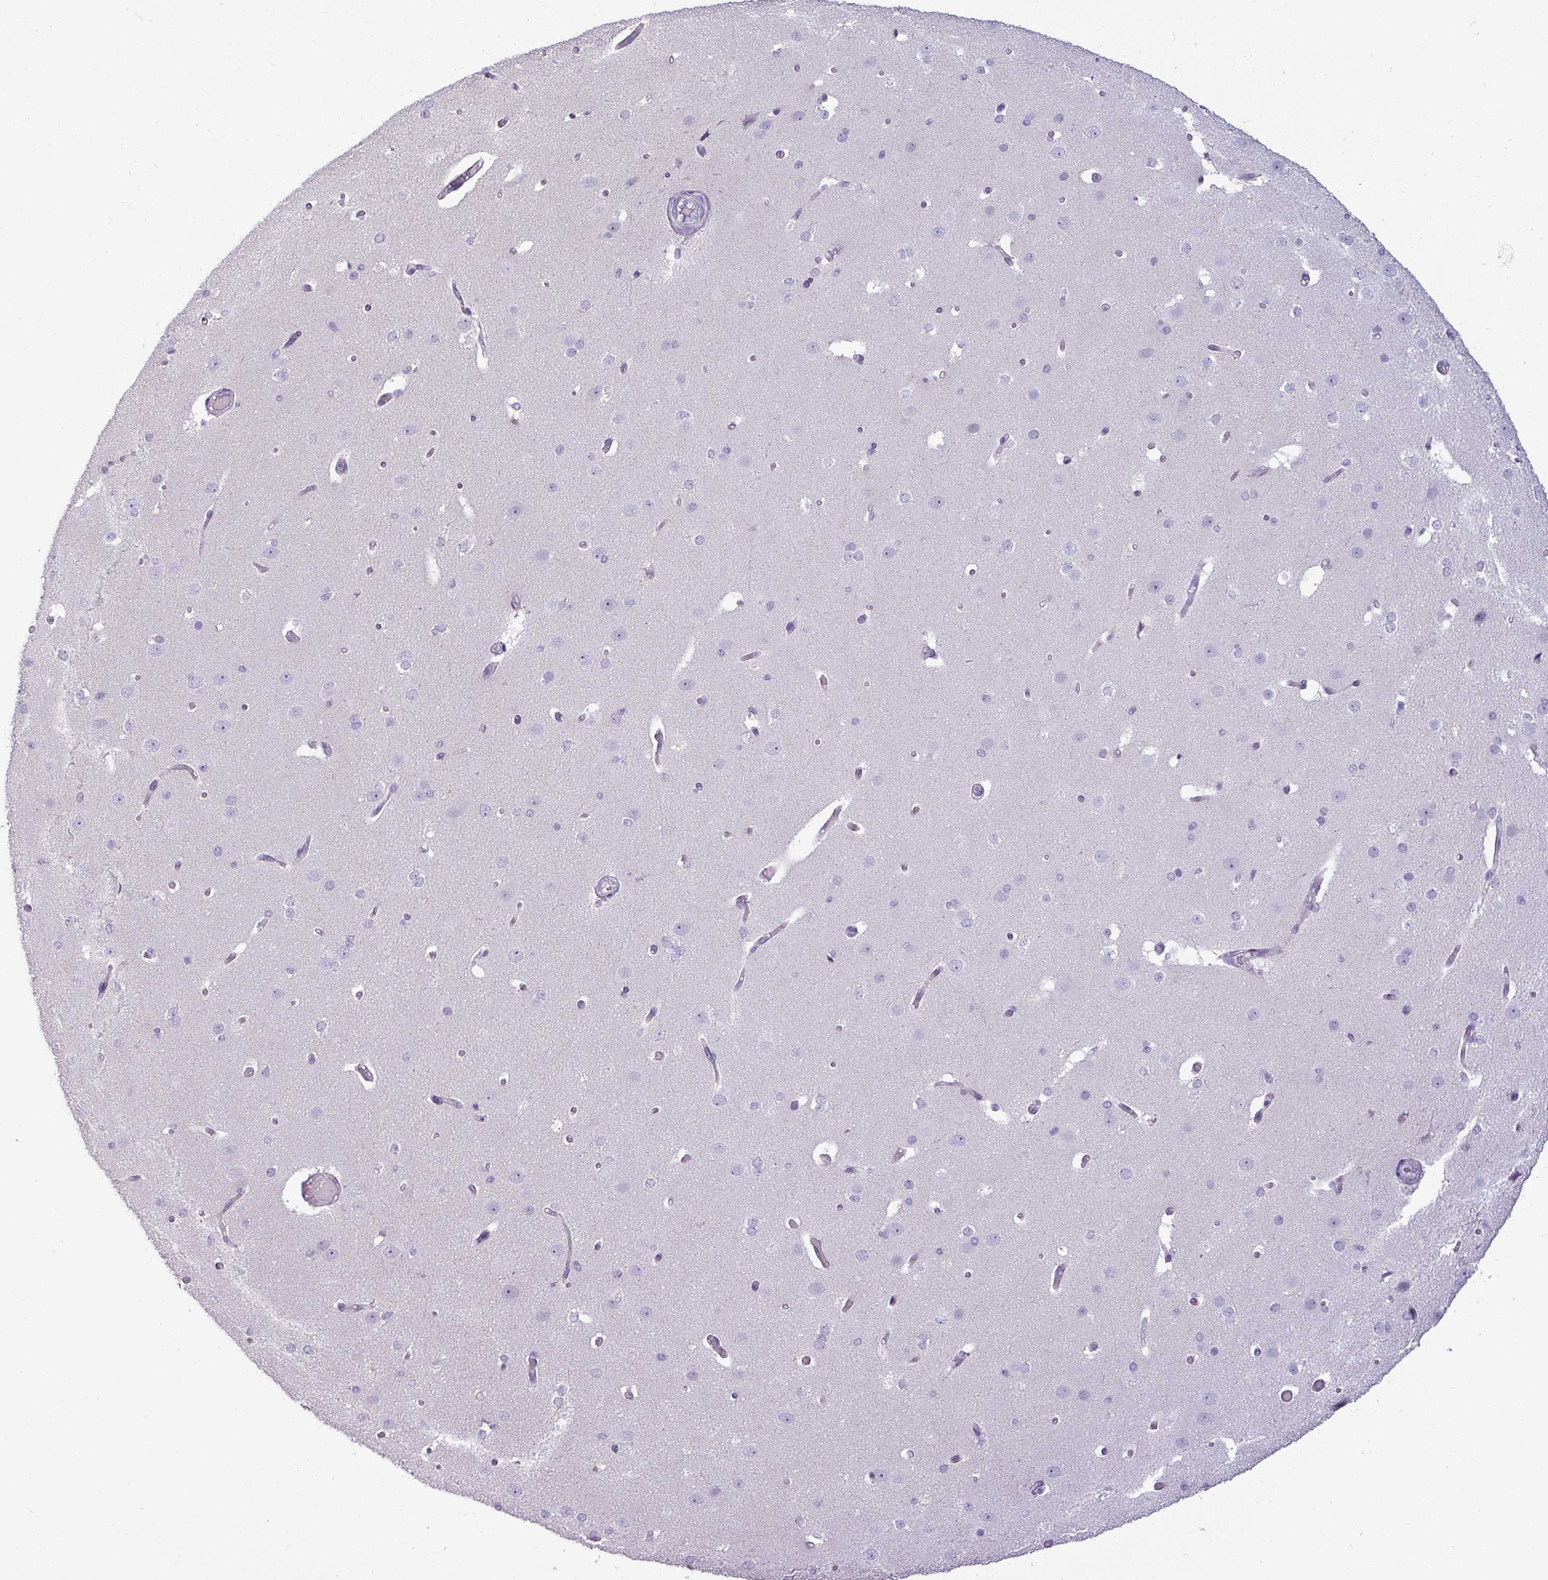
{"staining": {"intensity": "negative", "quantity": "none", "location": "none"}, "tissue": "cerebral cortex", "cell_type": "Endothelial cells", "image_type": "normal", "snomed": [{"axis": "morphology", "description": "Normal tissue, NOS"}, {"axis": "morphology", "description": "Inflammation, NOS"}, {"axis": "topography", "description": "Cerebral cortex"}], "caption": "Protein analysis of benign cerebral cortex shows no significant positivity in endothelial cells. (DAB immunohistochemistry (IHC) with hematoxylin counter stain).", "gene": "TRIM39", "patient": {"sex": "male", "age": 6}}